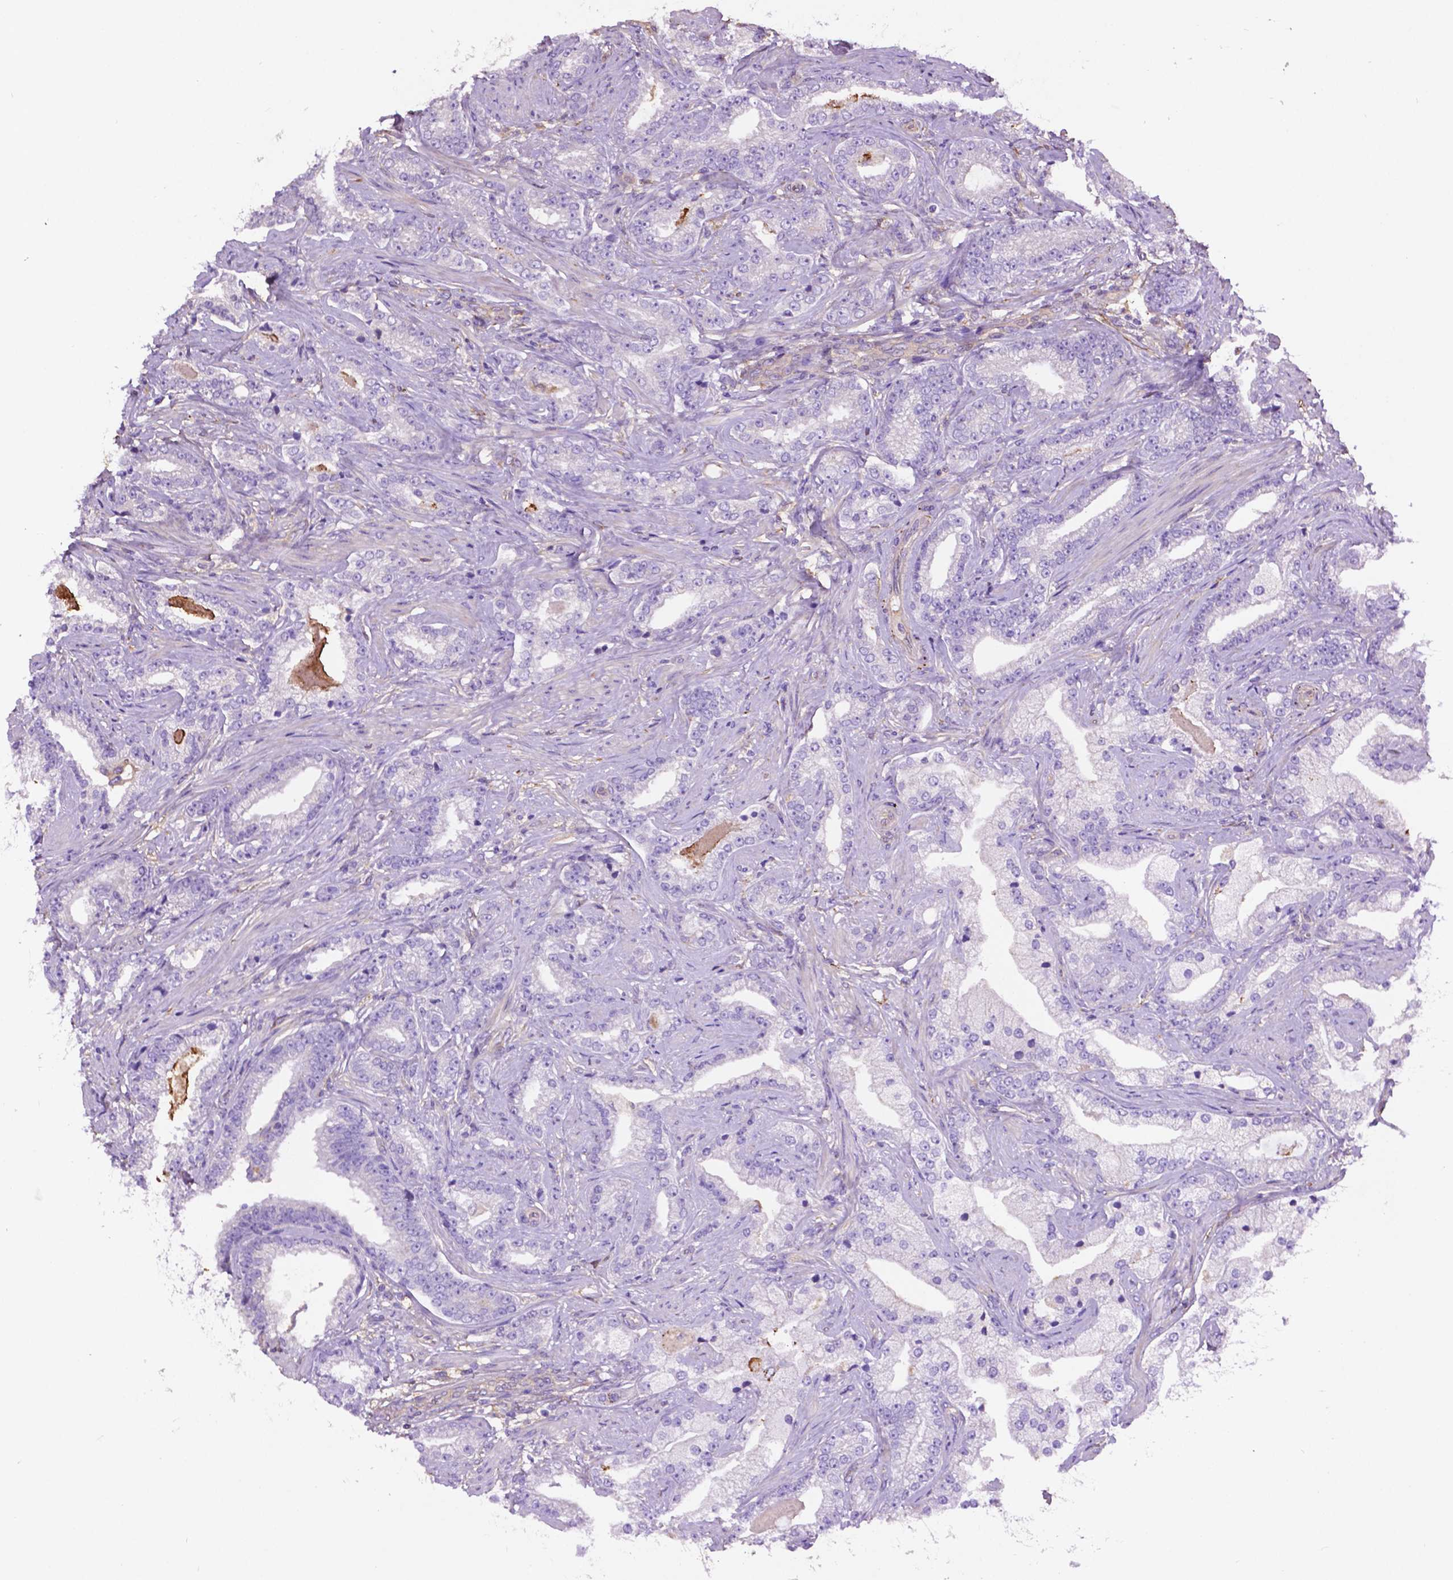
{"staining": {"intensity": "negative", "quantity": "none", "location": "none"}, "tissue": "prostate cancer", "cell_type": "Tumor cells", "image_type": "cancer", "snomed": [{"axis": "morphology", "description": "Adenocarcinoma, Low grade"}, {"axis": "topography", "description": "Prostate"}], "caption": "Tumor cells are negative for brown protein staining in prostate cancer (low-grade adenocarcinoma).", "gene": "GDPD5", "patient": {"sex": "male", "age": 61}}